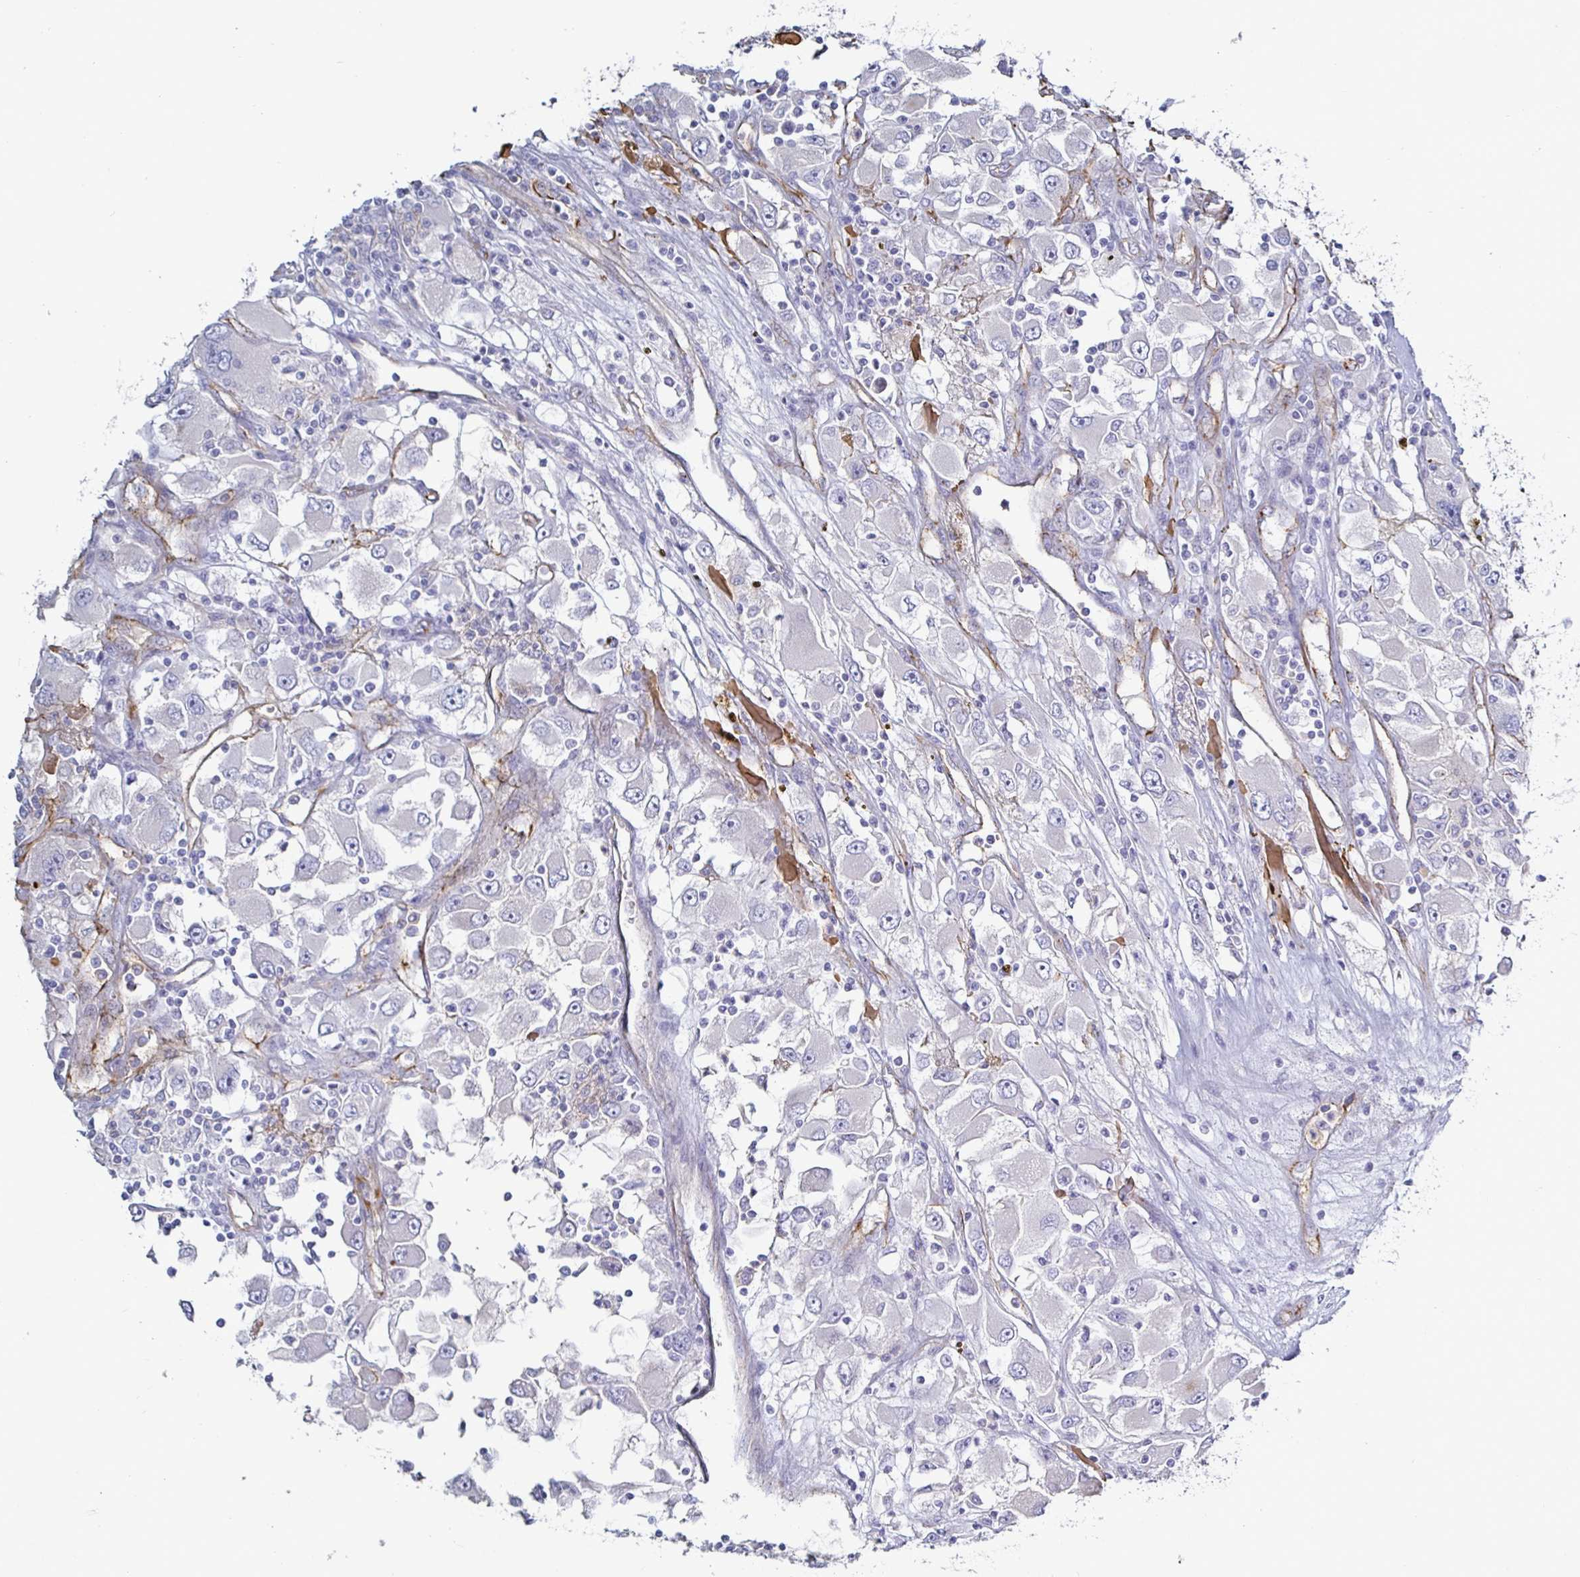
{"staining": {"intensity": "negative", "quantity": "none", "location": "none"}, "tissue": "renal cancer", "cell_type": "Tumor cells", "image_type": "cancer", "snomed": [{"axis": "morphology", "description": "Adenocarcinoma, NOS"}, {"axis": "topography", "description": "Kidney"}], "caption": "Immunohistochemical staining of human renal cancer (adenocarcinoma) reveals no significant staining in tumor cells.", "gene": "ACSBG2", "patient": {"sex": "female", "age": 52}}